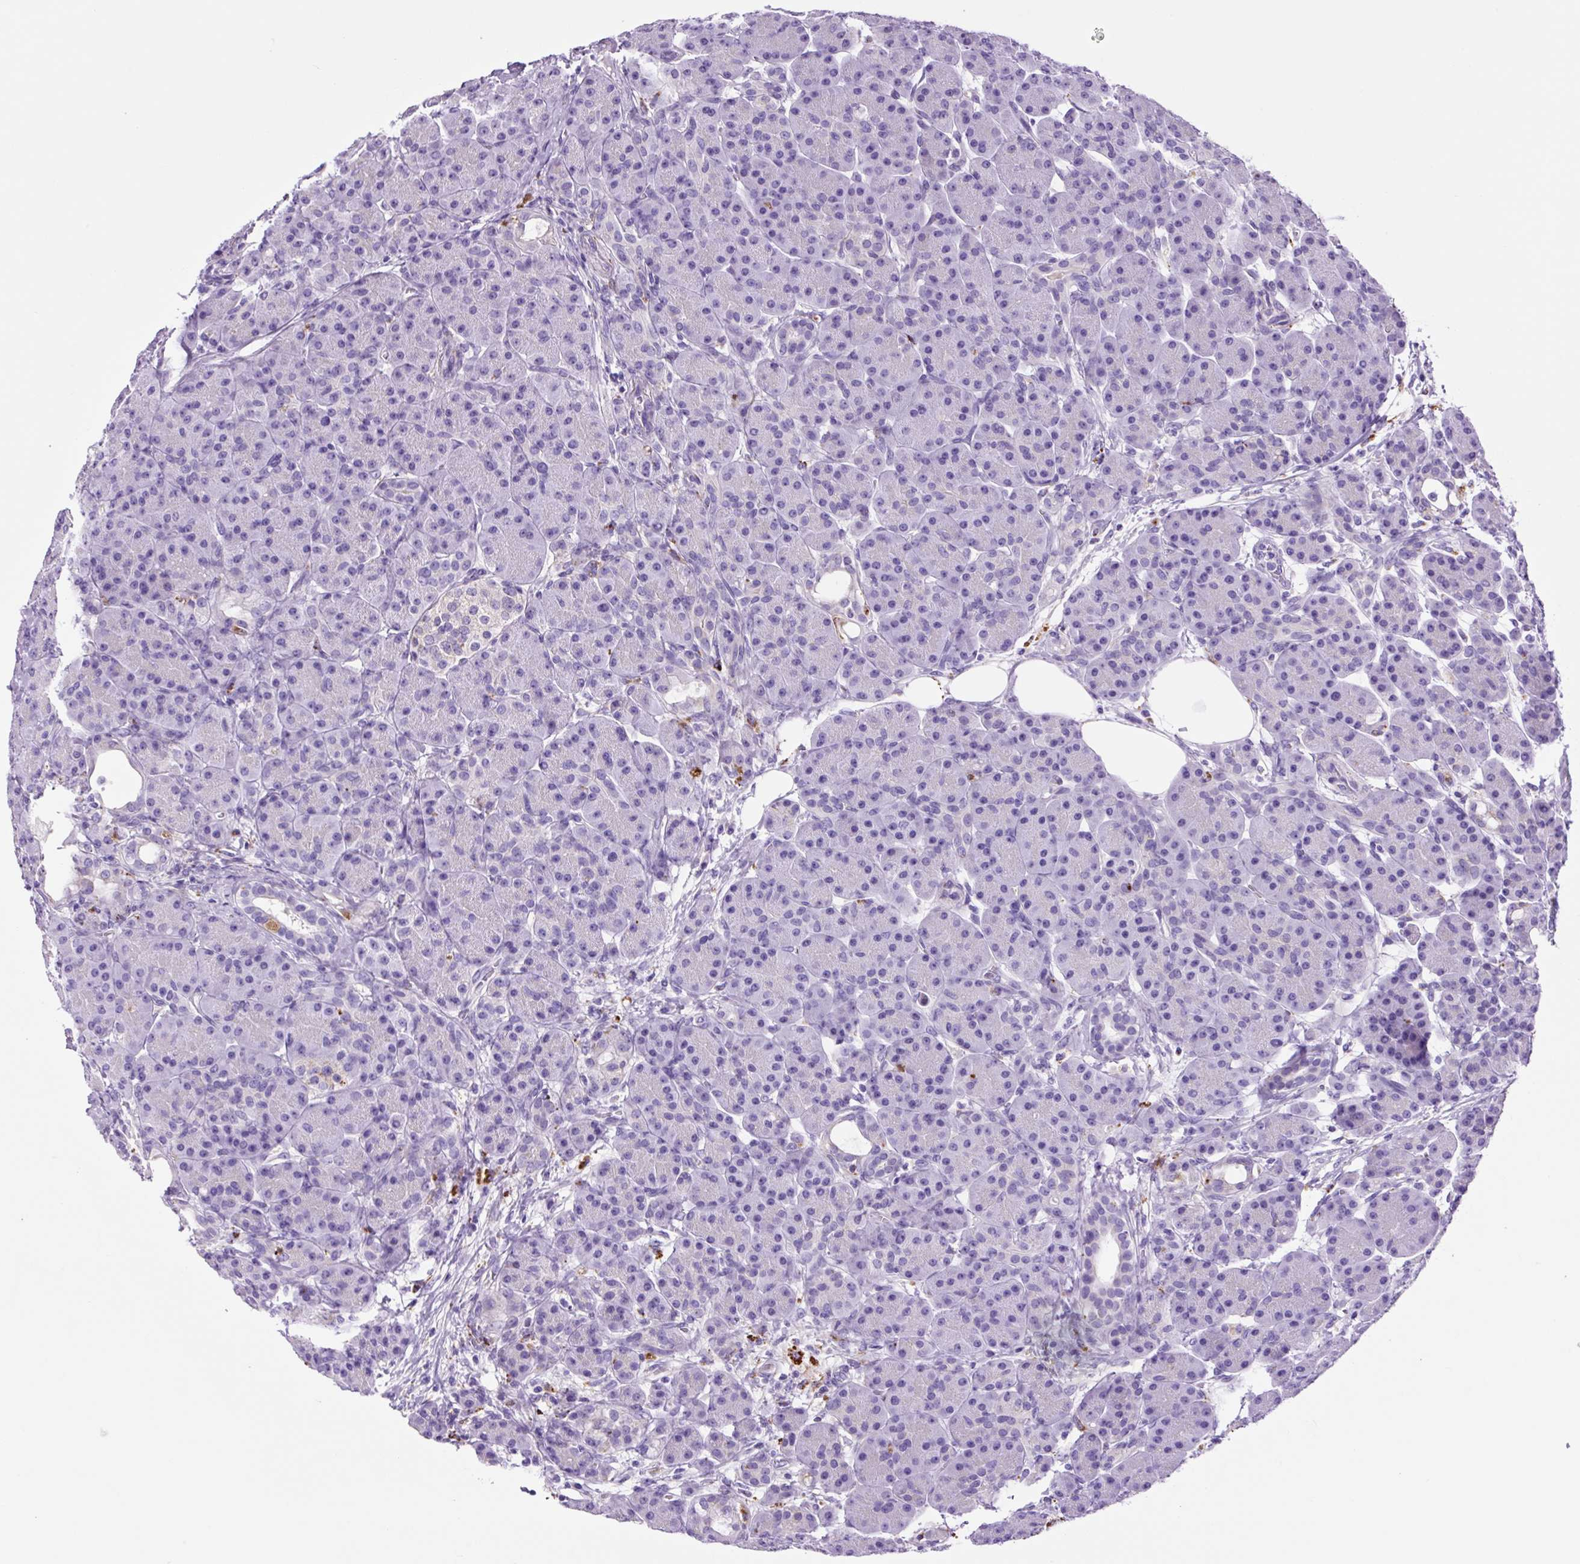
{"staining": {"intensity": "negative", "quantity": "none", "location": "none"}, "tissue": "pancreas", "cell_type": "Exocrine glandular cells", "image_type": "normal", "snomed": [{"axis": "morphology", "description": "Normal tissue, NOS"}, {"axis": "topography", "description": "Pancreas"}], "caption": "Protein analysis of normal pancreas demonstrates no significant positivity in exocrine glandular cells.", "gene": "LCN10", "patient": {"sex": "male", "age": 63}}